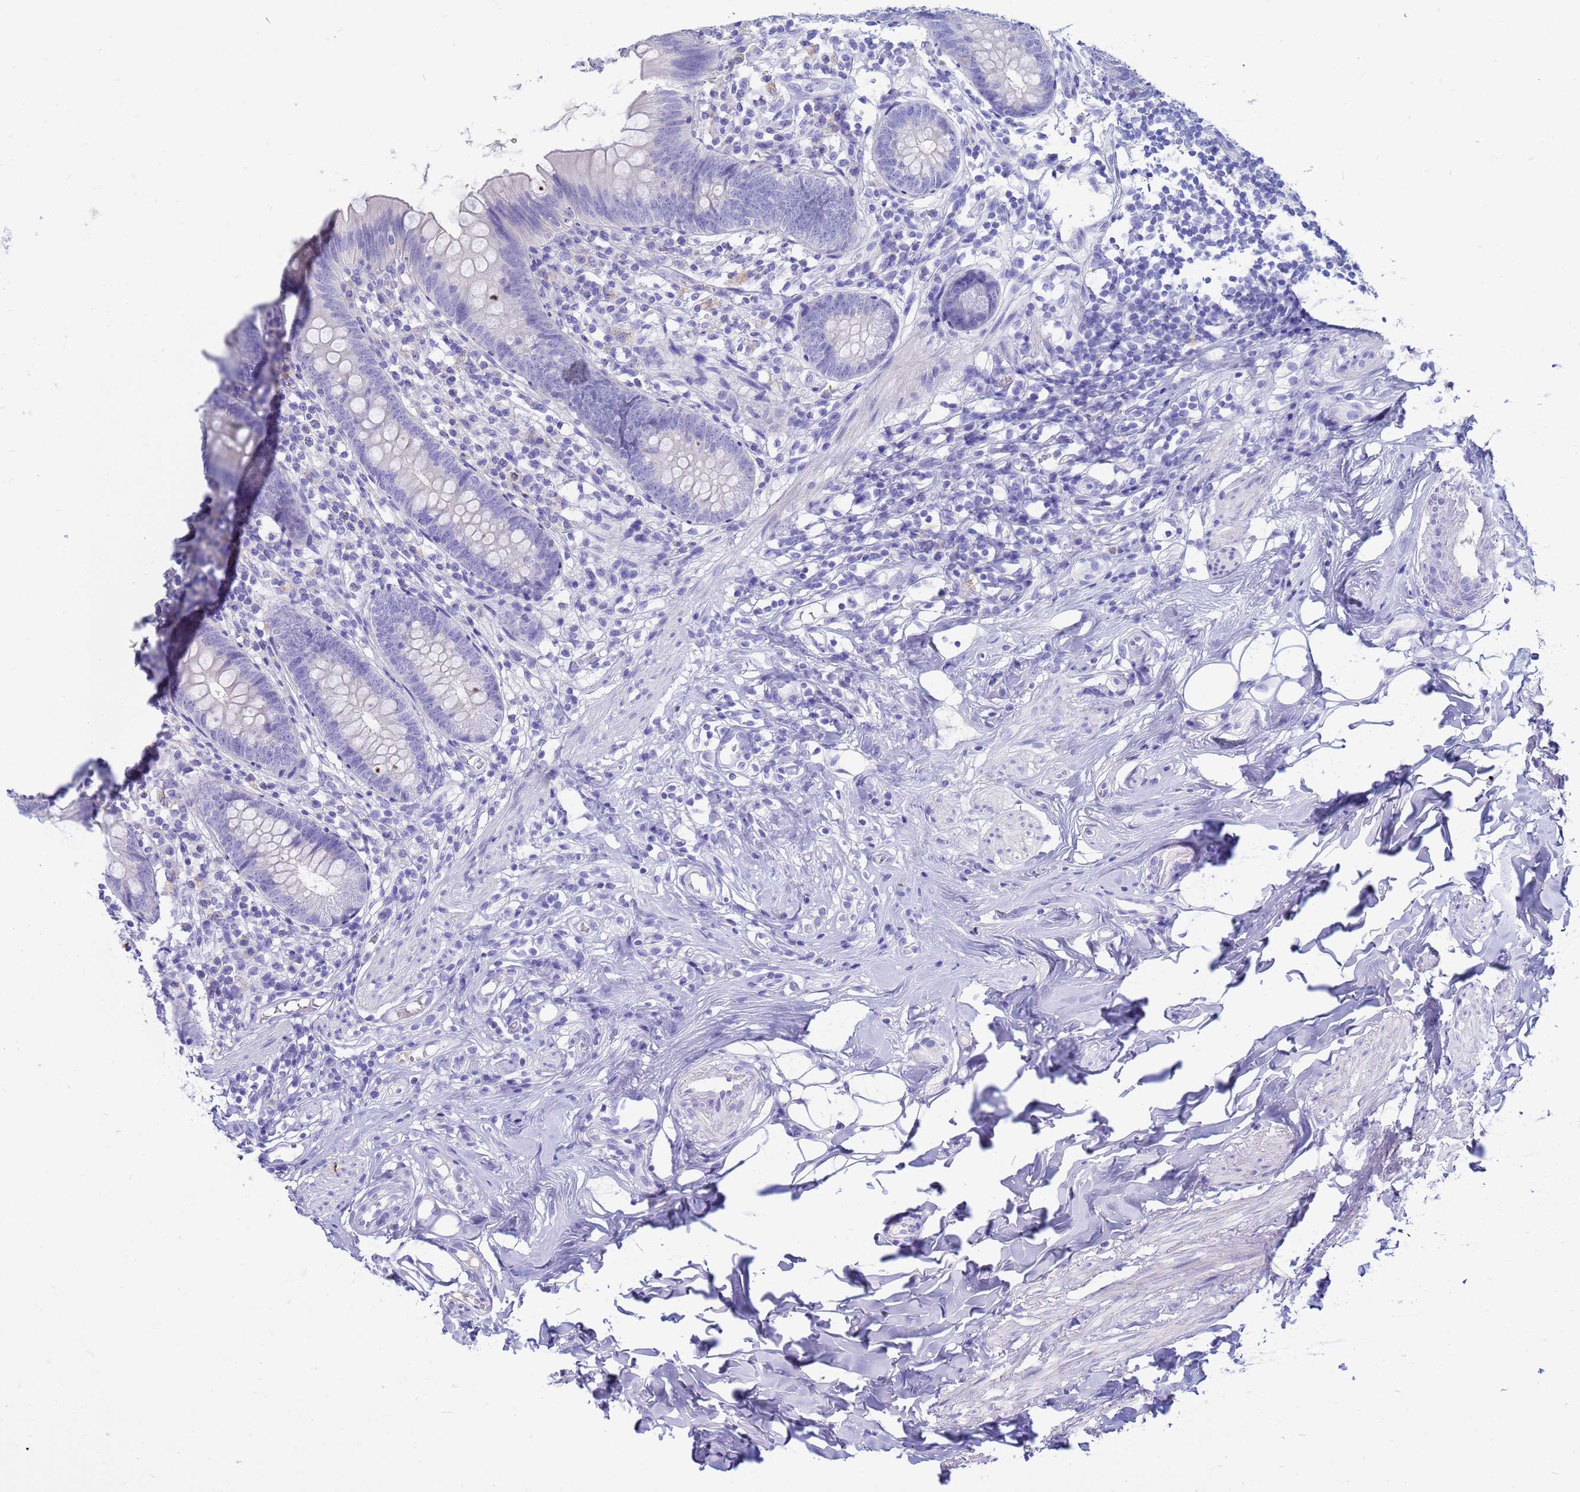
{"staining": {"intensity": "negative", "quantity": "none", "location": "none"}, "tissue": "appendix", "cell_type": "Glandular cells", "image_type": "normal", "snomed": [{"axis": "morphology", "description": "Normal tissue, NOS"}, {"axis": "topography", "description": "Appendix"}], "caption": "A histopathology image of appendix stained for a protein shows no brown staining in glandular cells.", "gene": "SYCN", "patient": {"sex": "female", "age": 62}}